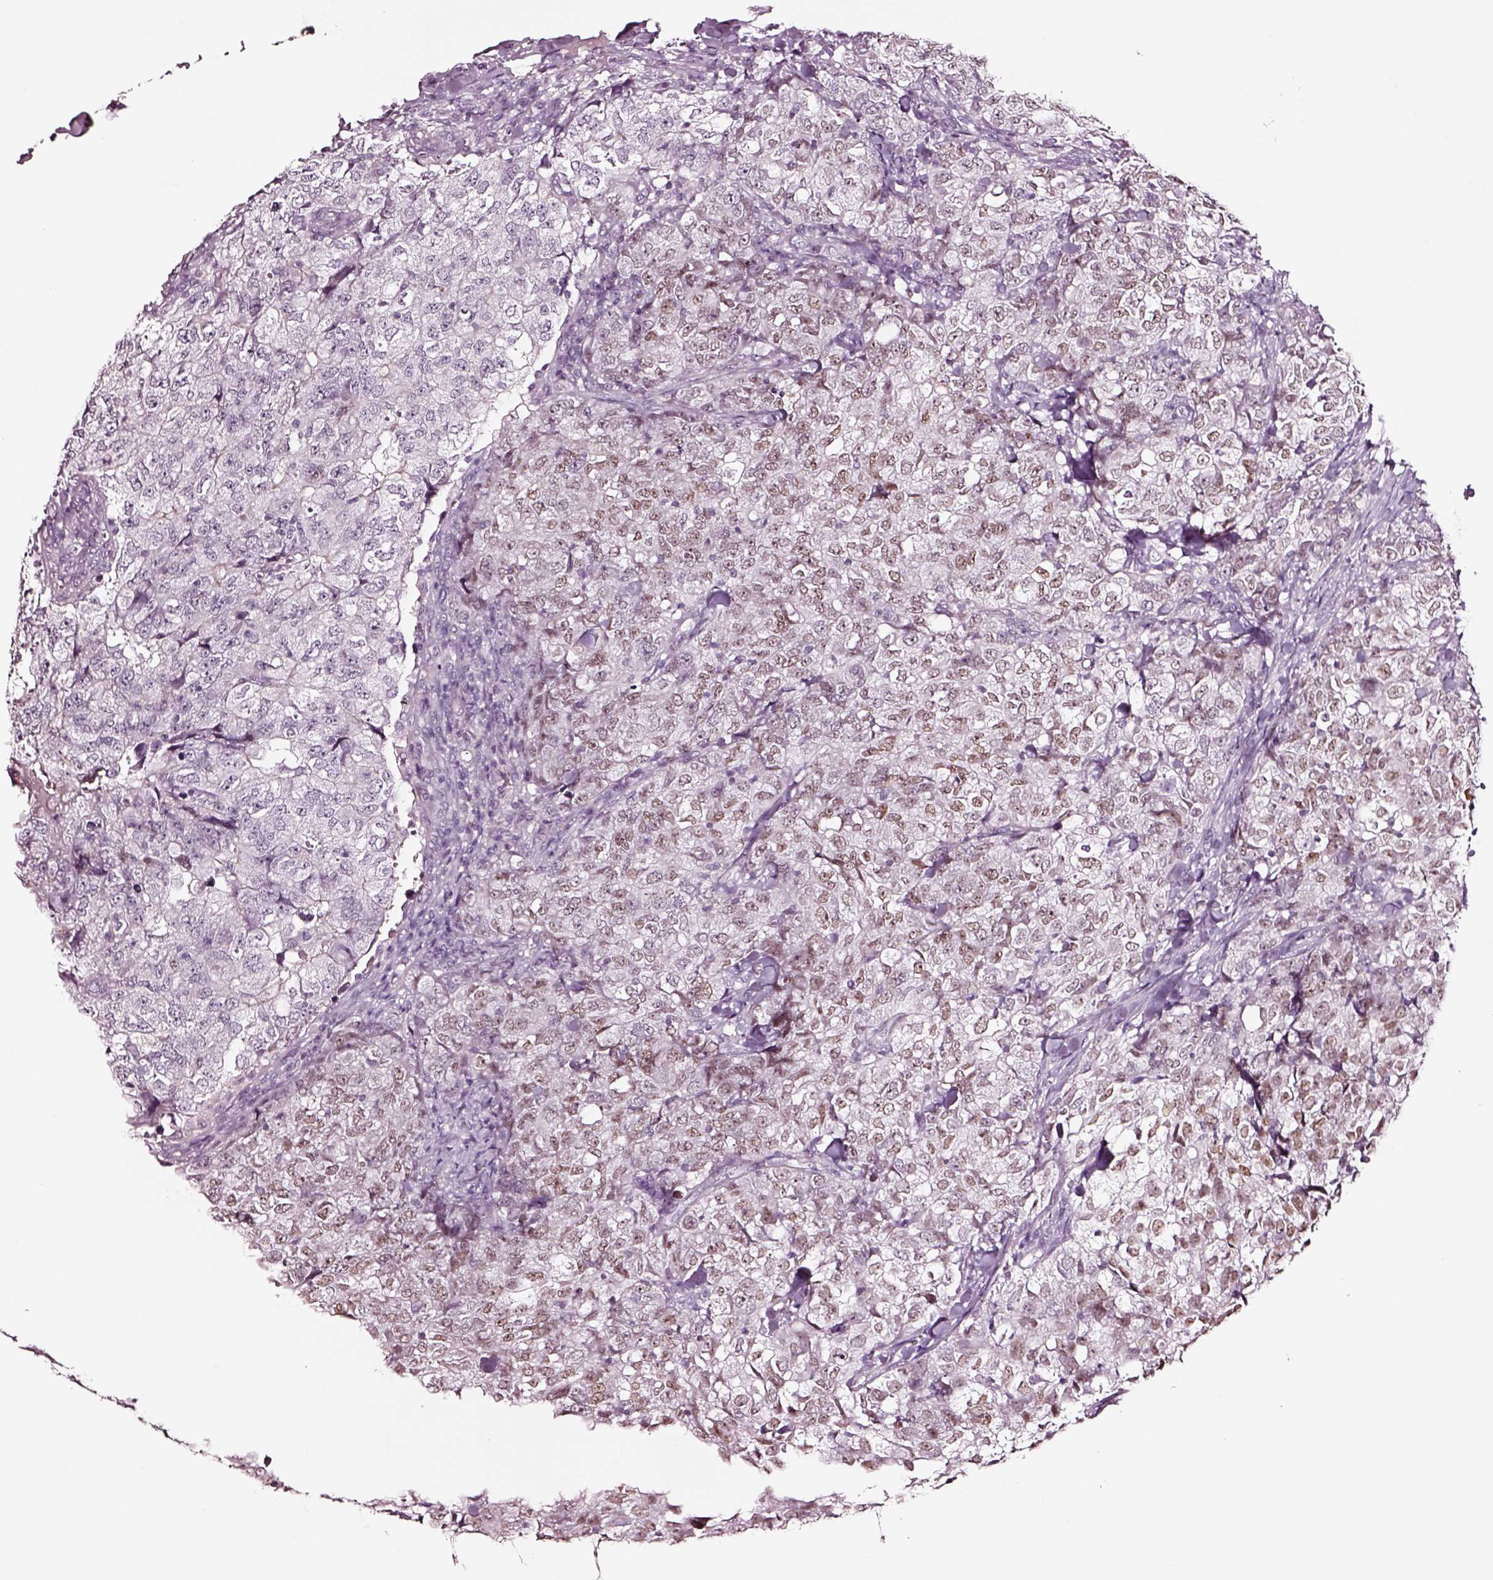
{"staining": {"intensity": "weak", "quantity": "<25%", "location": "nuclear"}, "tissue": "breast cancer", "cell_type": "Tumor cells", "image_type": "cancer", "snomed": [{"axis": "morphology", "description": "Duct carcinoma"}, {"axis": "topography", "description": "Breast"}], "caption": "Breast cancer (invasive ductal carcinoma) stained for a protein using immunohistochemistry shows no expression tumor cells.", "gene": "SOX10", "patient": {"sex": "female", "age": 30}}